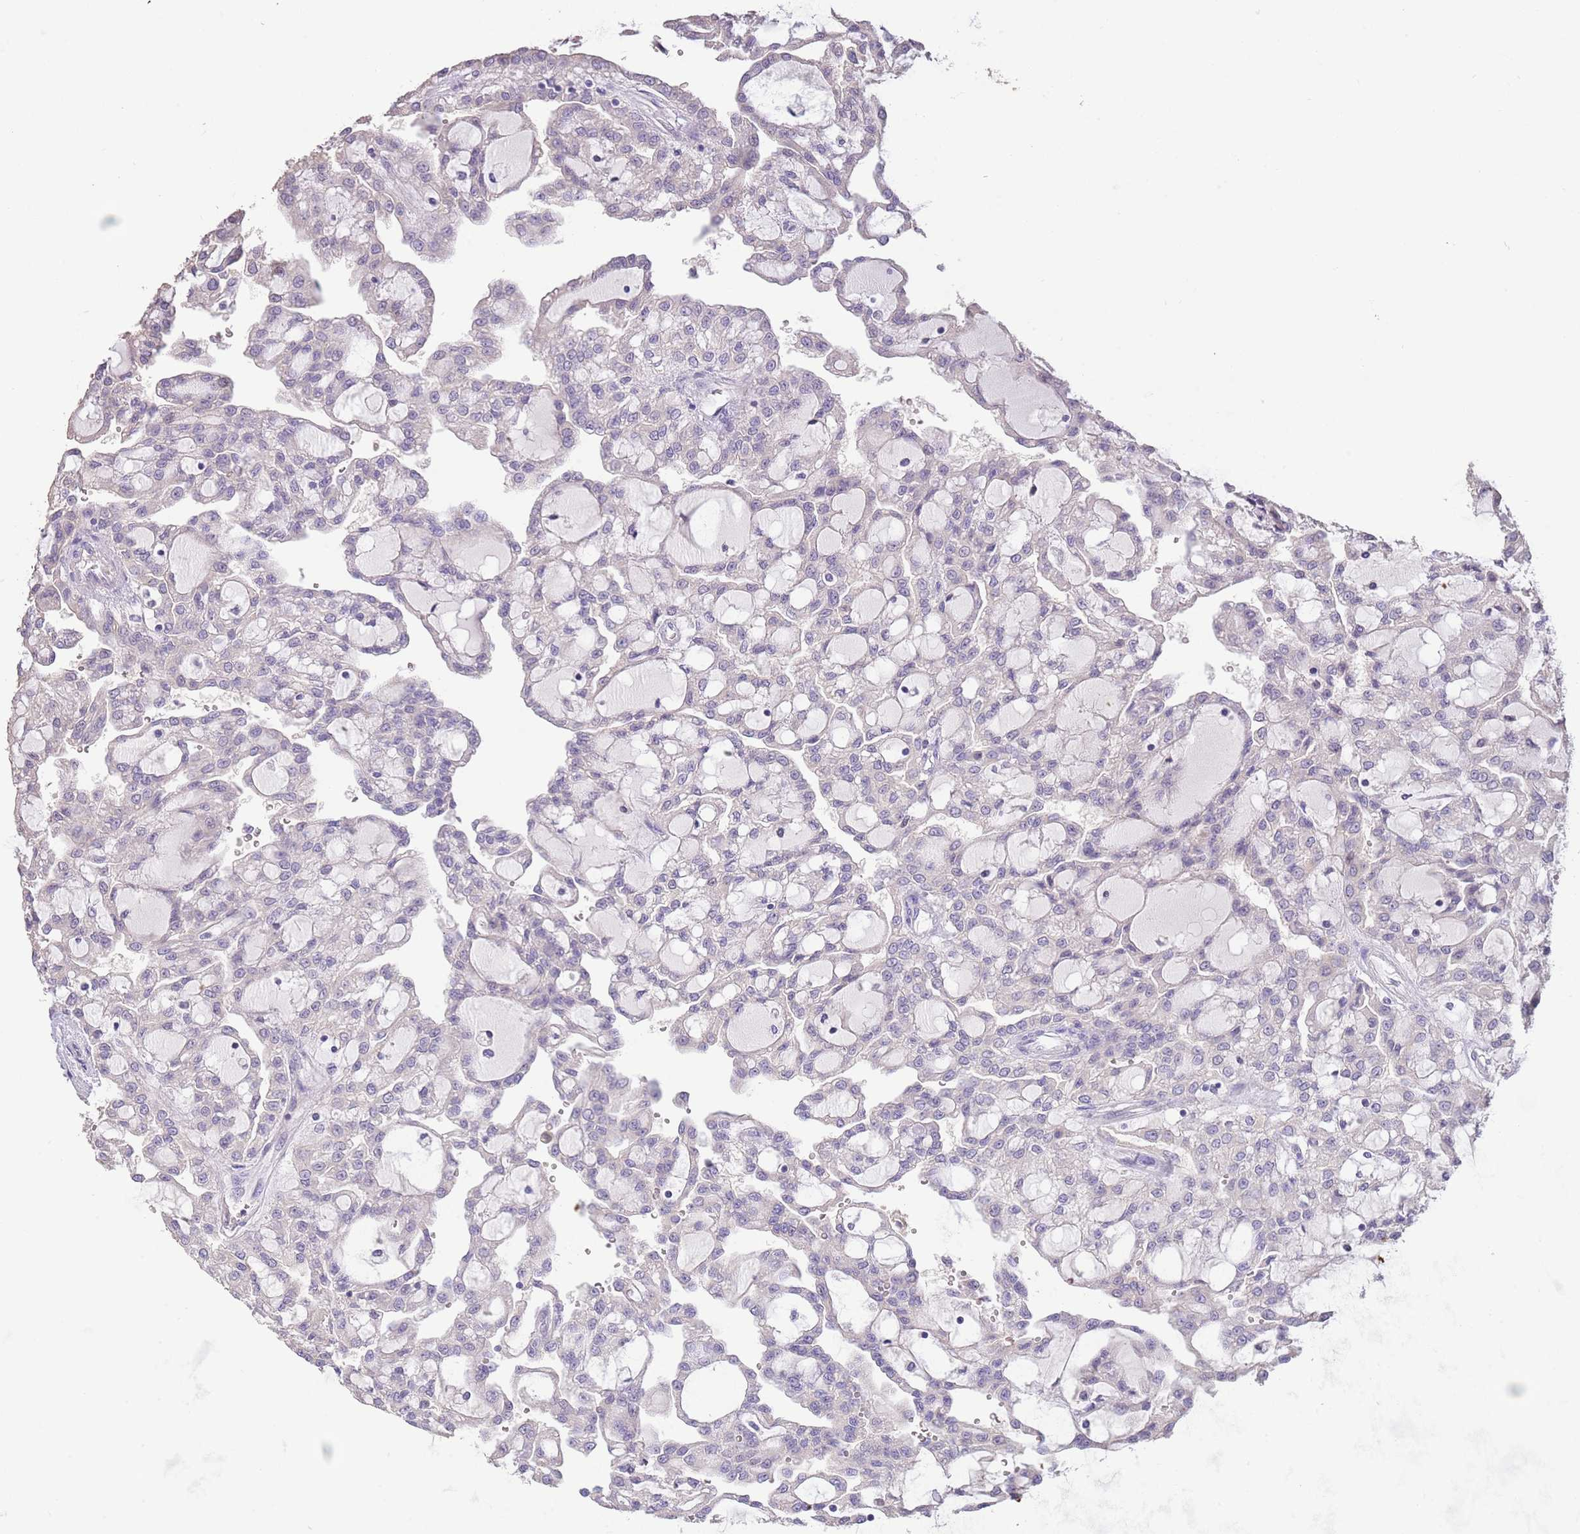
{"staining": {"intensity": "moderate", "quantity": "<25%", "location": "cytoplasmic/membranous"}, "tissue": "renal cancer", "cell_type": "Tumor cells", "image_type": "cancer", "snomed": [{"axis": "morphology", "description": "Adenocarcinoma, NOS"}, {"axis": "topography", "description": "Kidney"}], "caption": "Immunohistochemistry (DAB) staining of renal cancer shows moderate cytoplasmic/membranous protein staining in about <25% of tumor cells.", "gene": "ZNF658", "patient": {"sex": "male", "age": 63}}